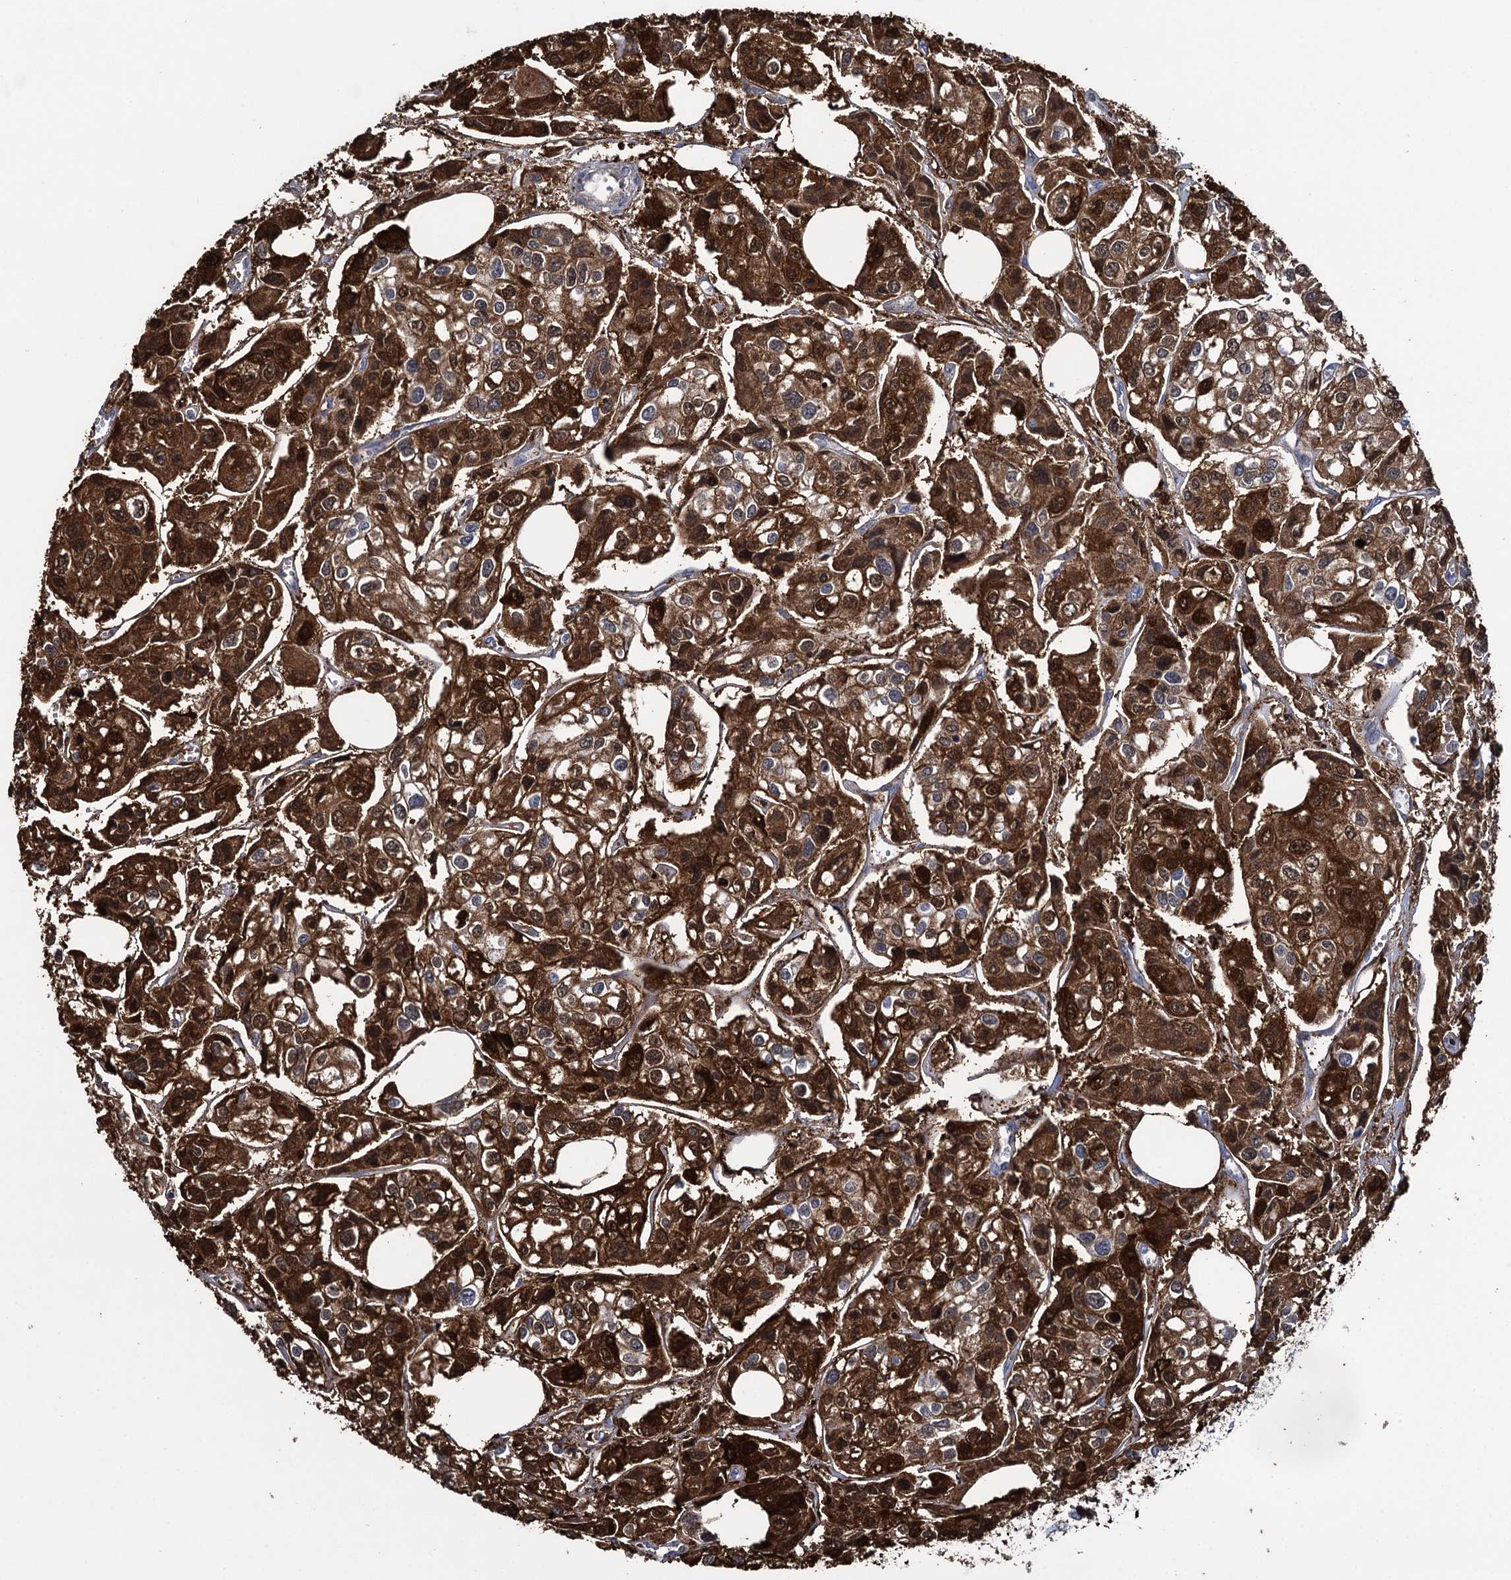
{"staining": {"intensity": "strong", "quantity": ">75%", "location": "cytoplasmic/membranous,nuclear"}, "tissue": "urothelial cancer", "cell_type": "Tumor cells", "image_type": "cancer", "snomed": [{"axis": "morphology", "description": "Urothelial carcinoma, High grade"}, {"axis": "topography", "description": "Urinary bladder"}], "caption": "An image showing strong cytoplasmic/membranous and nuclear expression in approximately >75% of tumor cells in urothelial carcinoma (high-grade), as visualized by brown immunohistochemical staining.", "gene": "FABP5", "patient": {"sex": "male", "age": 67}}